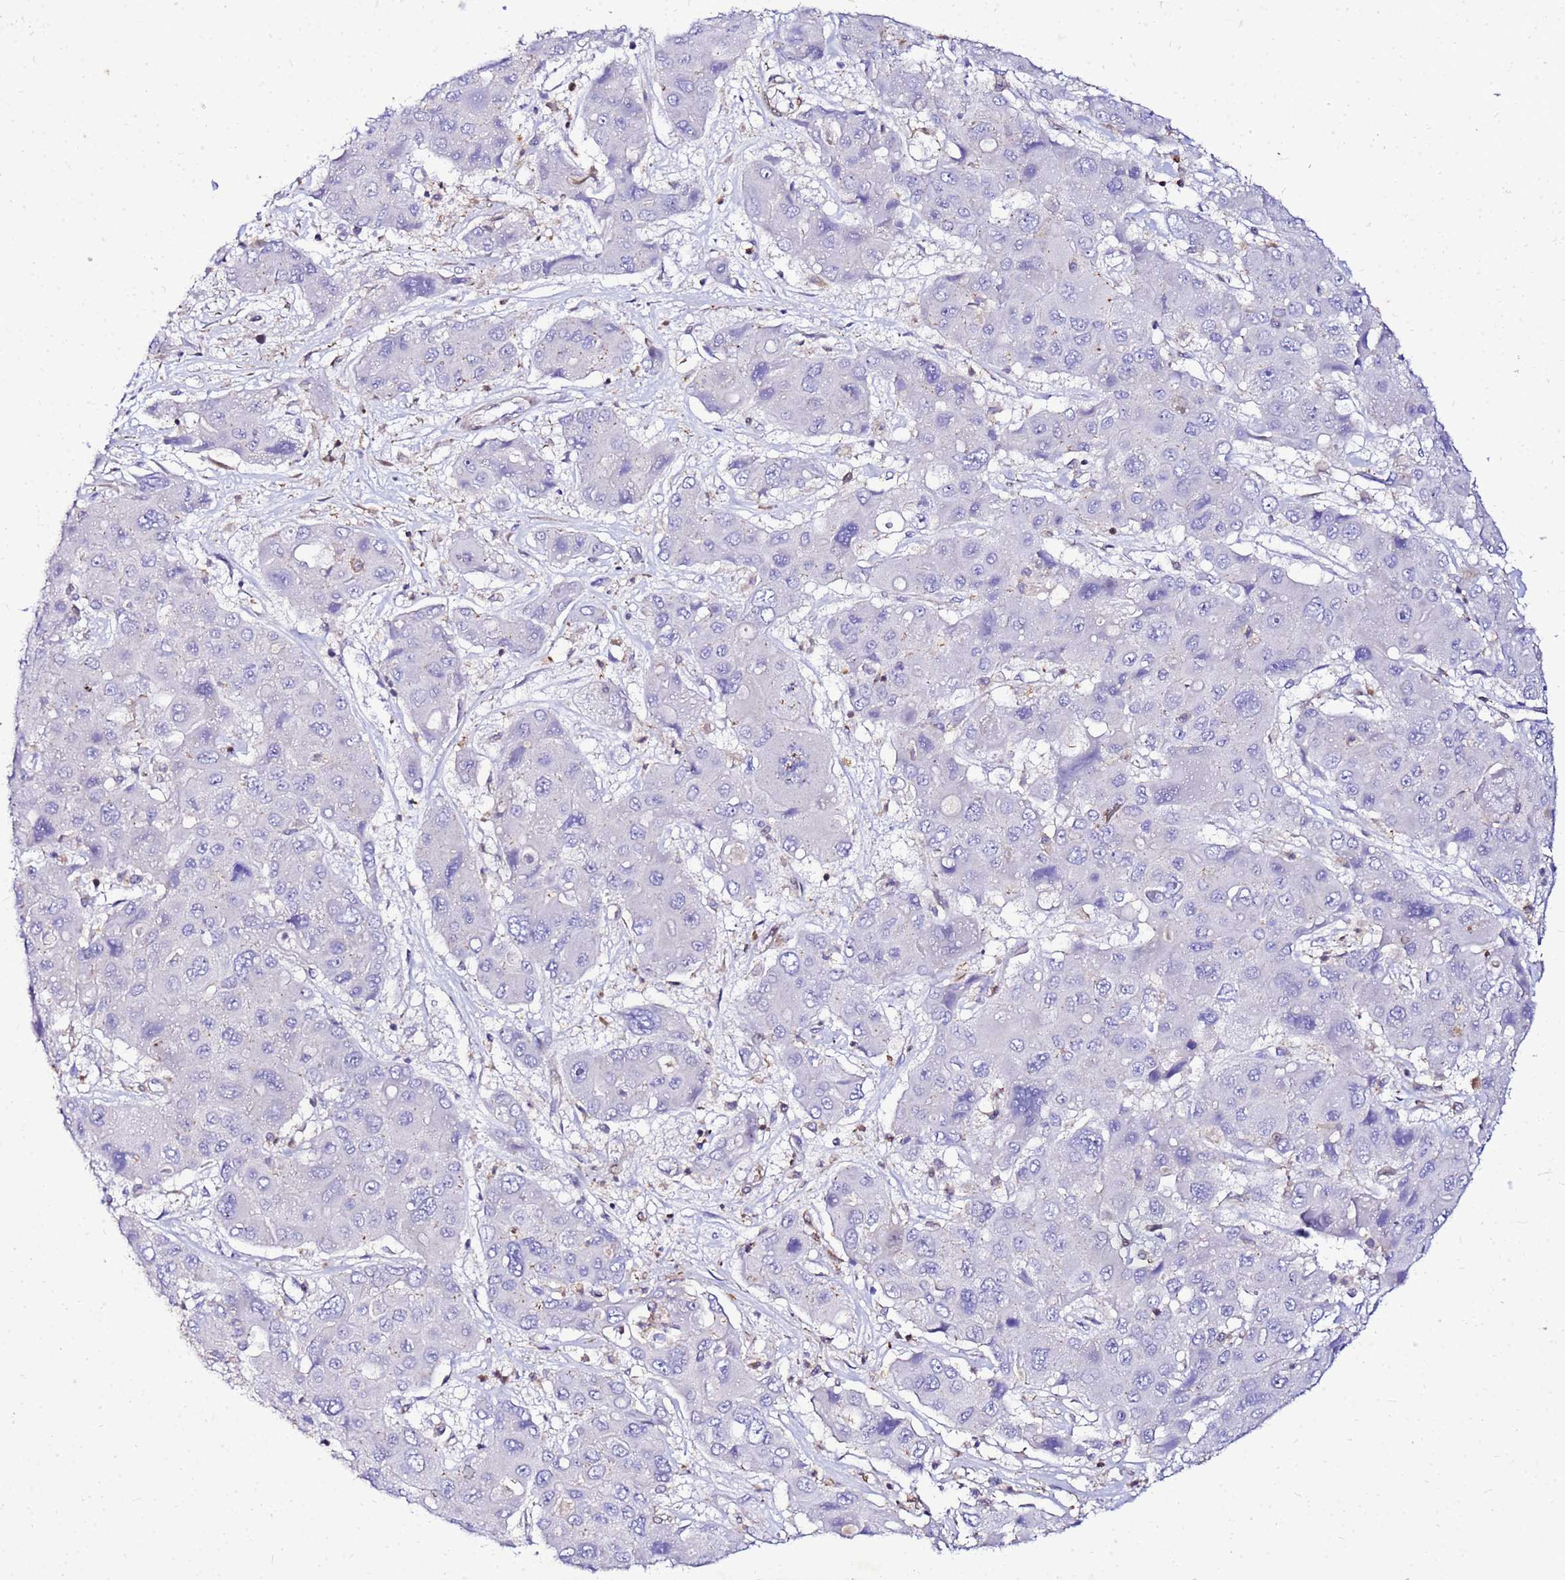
{"staining": {"intensity": "negative", "quantity": "none", "location": "none"}, "tissue": "liver cancer", "cell_type": "Tumor cells", "image_type": "cancer", "snomed": [{"axis": "morphology", "description": "Cholangiocarcinoma"}, {"axis": "topography", "description": "Liver"}], "caption": "Immunohistochemistry image of cholangiocarcinoma (liver) stained for a protein (brown), which shows no positivity in tumor cells. Brightfield microscopy of immunohistochemistry stained with DAB (3,3'-diaminobenzidine) (brown) and hematoxylin (blue), captured at high magnification.", "gene": "DBNDD2", "patient": {"sex": "male", "age": 67}}